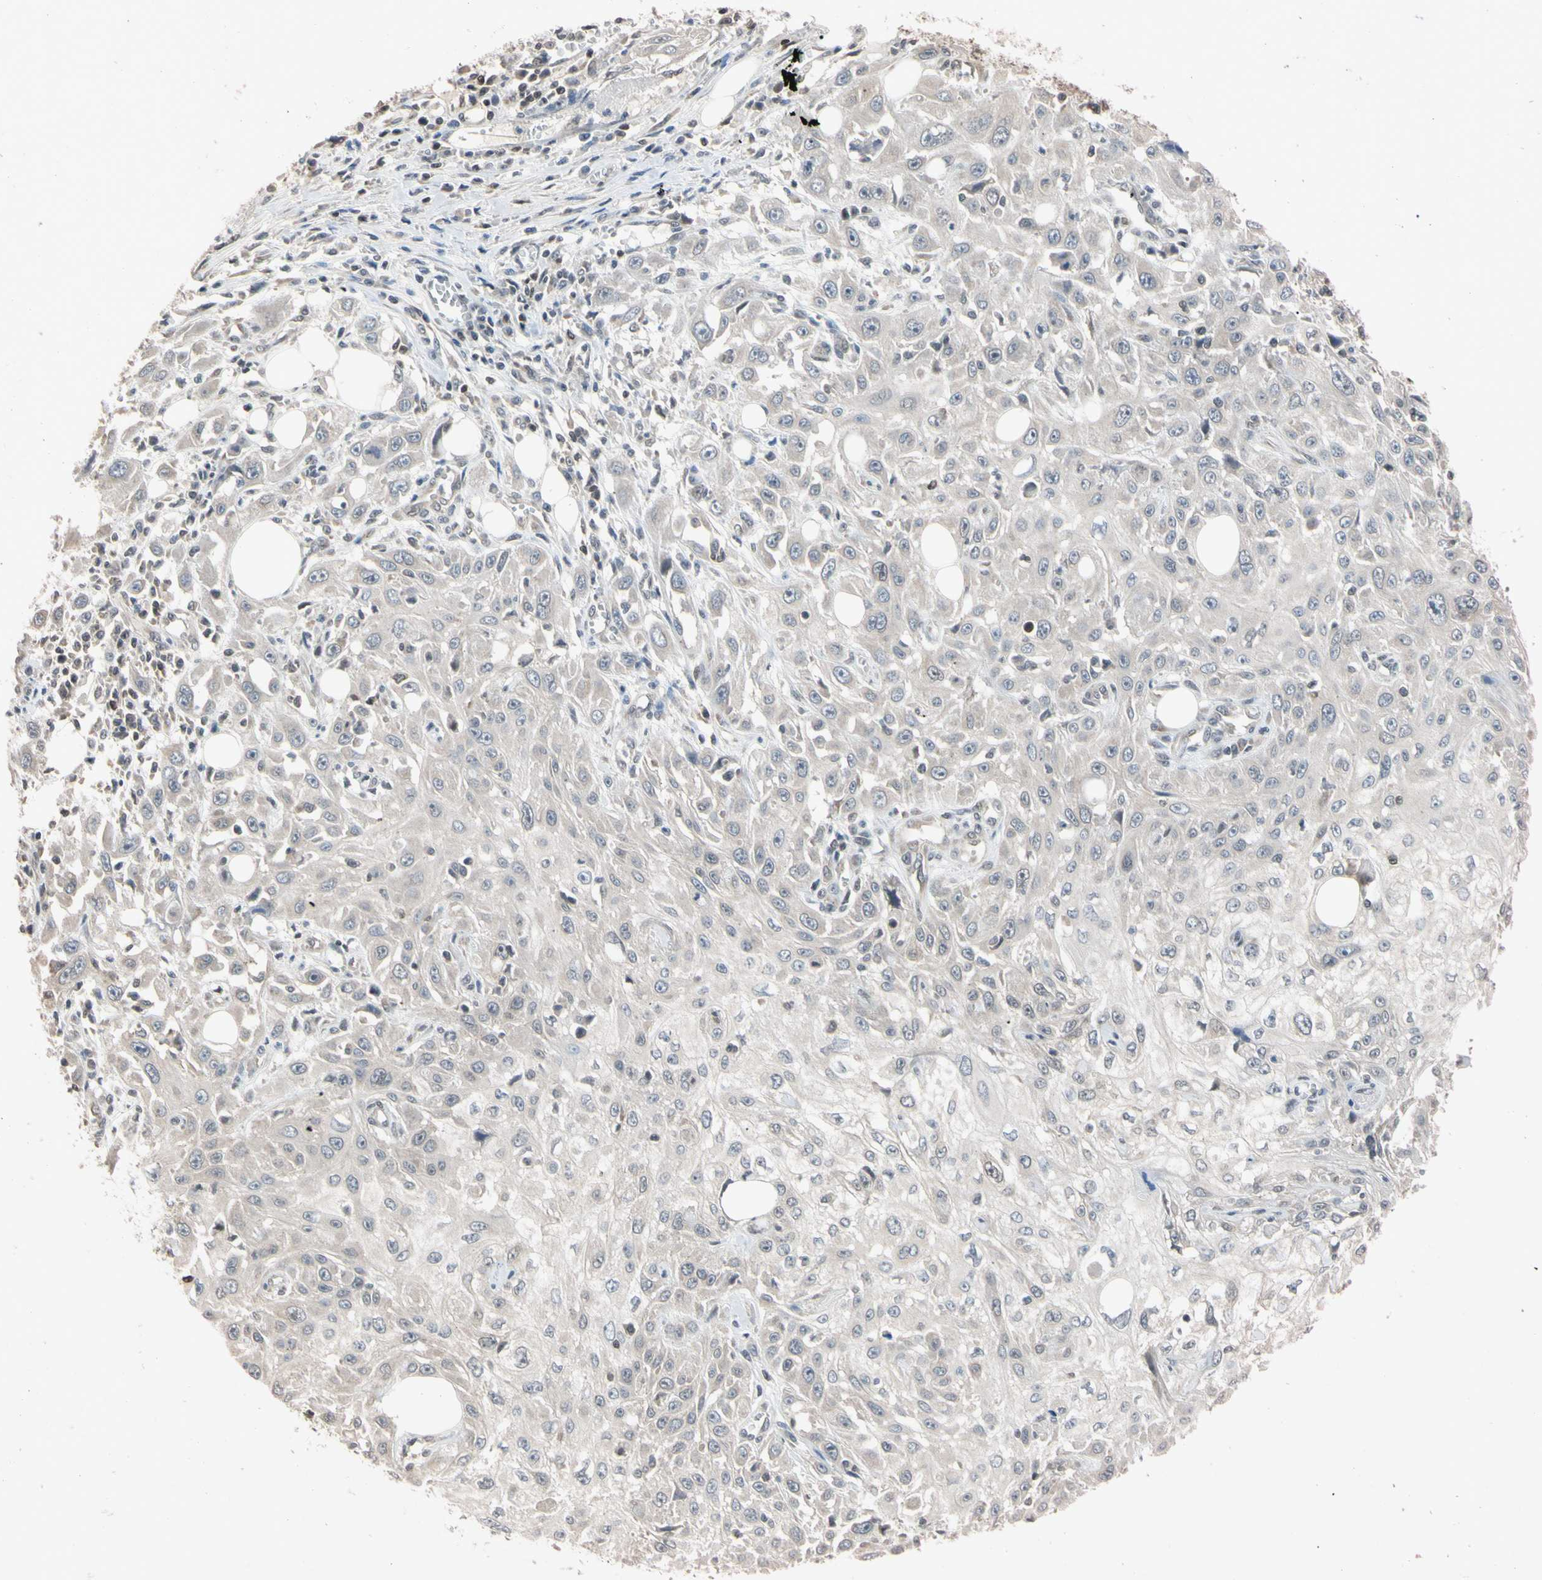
{"staining": {"intensity": "negative", "quantity": "none", "location": "none"}, "tissue": "skin cancer", "cell_type": "Tumor cells", "image_type": "cancer", "snomed": [{"axis": "morphology", "description": "Squamous cell carcinoma, NOS"}, {"axis": "topography", "description": "Skin"}], "caption": "Protein analysis of skin cancer (squamous cell carcinoma) demonstrates no significant positivity in tumor cells.", "gene": "UBE2I", "patient": {"sex": "male", "age": 75}}